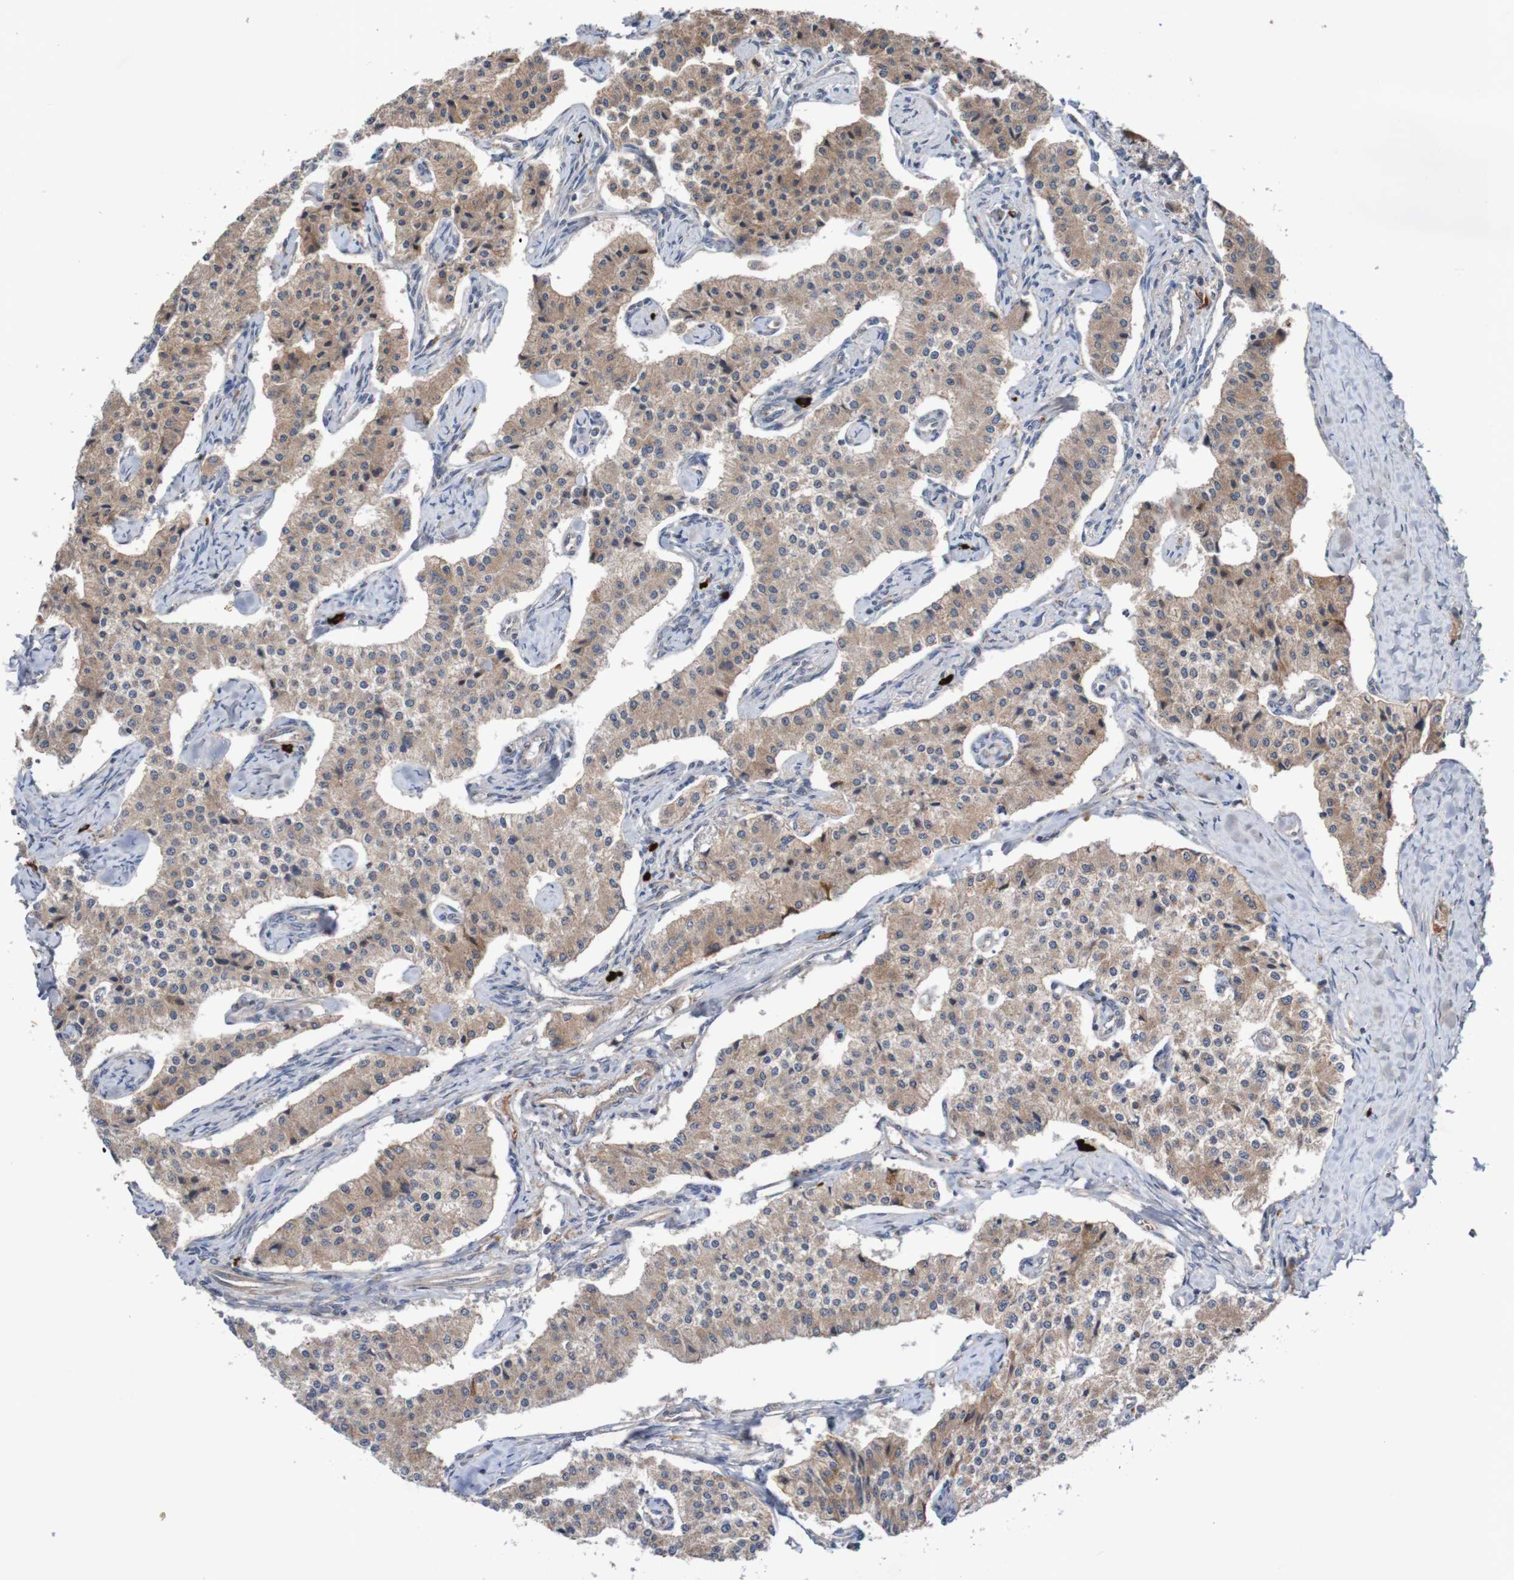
{"staining": {"intensity": "moderate", "quantity": ">75%", "location": "cytoplasmic/membranous"}, "tissue": "carcinoid", "cell_type": "Tumor cells", "image_type": "cancer", "snomed": [{"axis": "morphology", "description": "Carcinoid, malignant, NOS"}, {"axis": "topography", "description": "Colon"}], "caption": "Immunohistochemistry histopathology image of carcinoid stained for a protein (brown), which reveals medium levels of moderate cytoplasmic/membranous staining in approximately >75% of tumor cells.", "gene": "ANGPT4", "patient": {"sex": "female", "age": 52}}